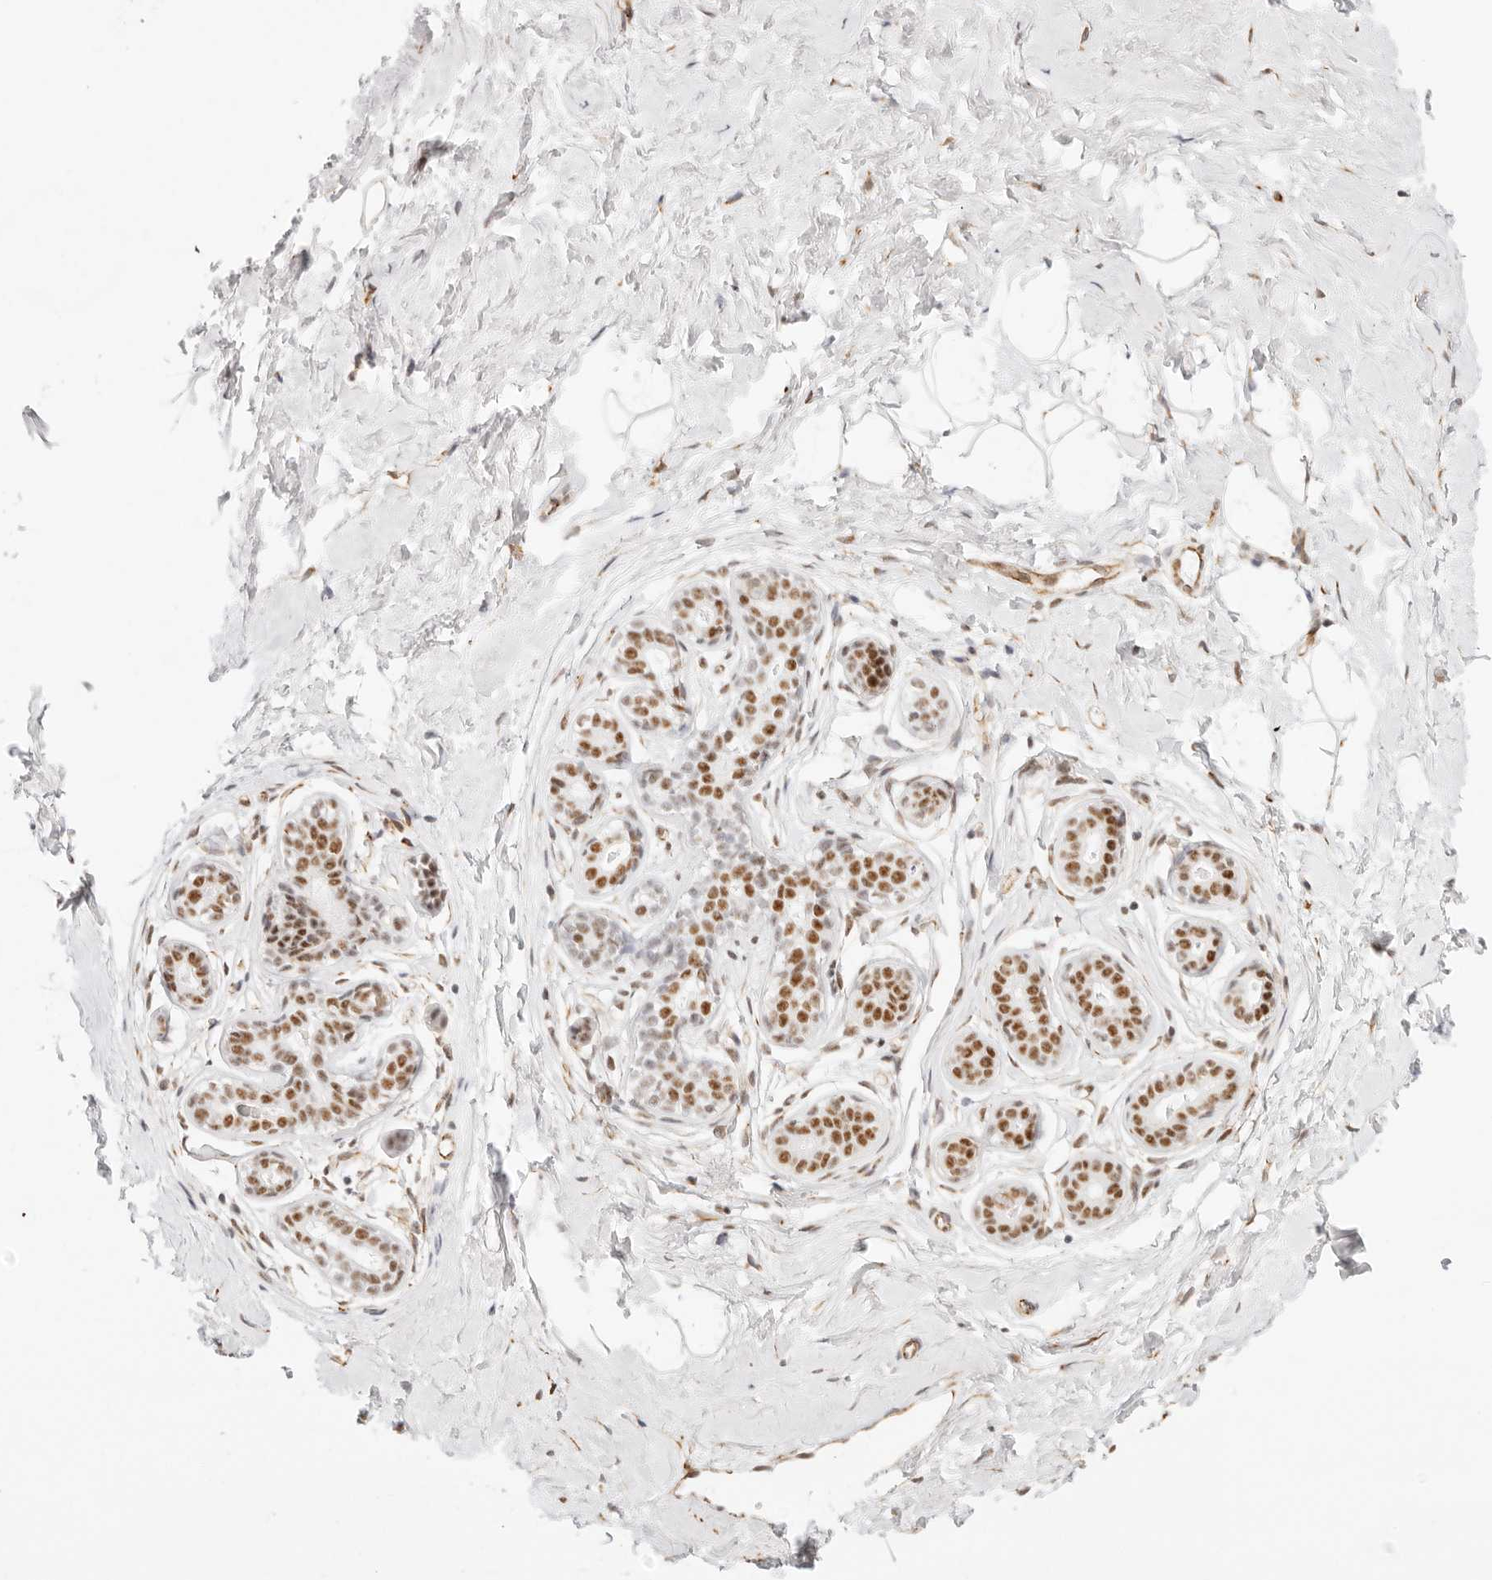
{"staining": {"intensity": "negative", "quantity": "none", "location": "none"}, "tissue": "breast", "cell_type": "Adipocytes", "image_type": "normal", "snomed": [{"axis": "morphology", "description": "Normal tissue, NOS"}, {"axis": "morphology", "description": "Adenoma, NOS"}, {"axis": "topography", "description": "Breast"}], "caption": "Normal breast was stained to show a protein in brown. There is no significant expression in adipocytes. (DAB (3,3'-diaminobenzidine) immunohistochemistry (IHC) with hematoxylin counter stain).", "gene": "ZC3H11A", "patient": {"sex": "female", "age": 23}}